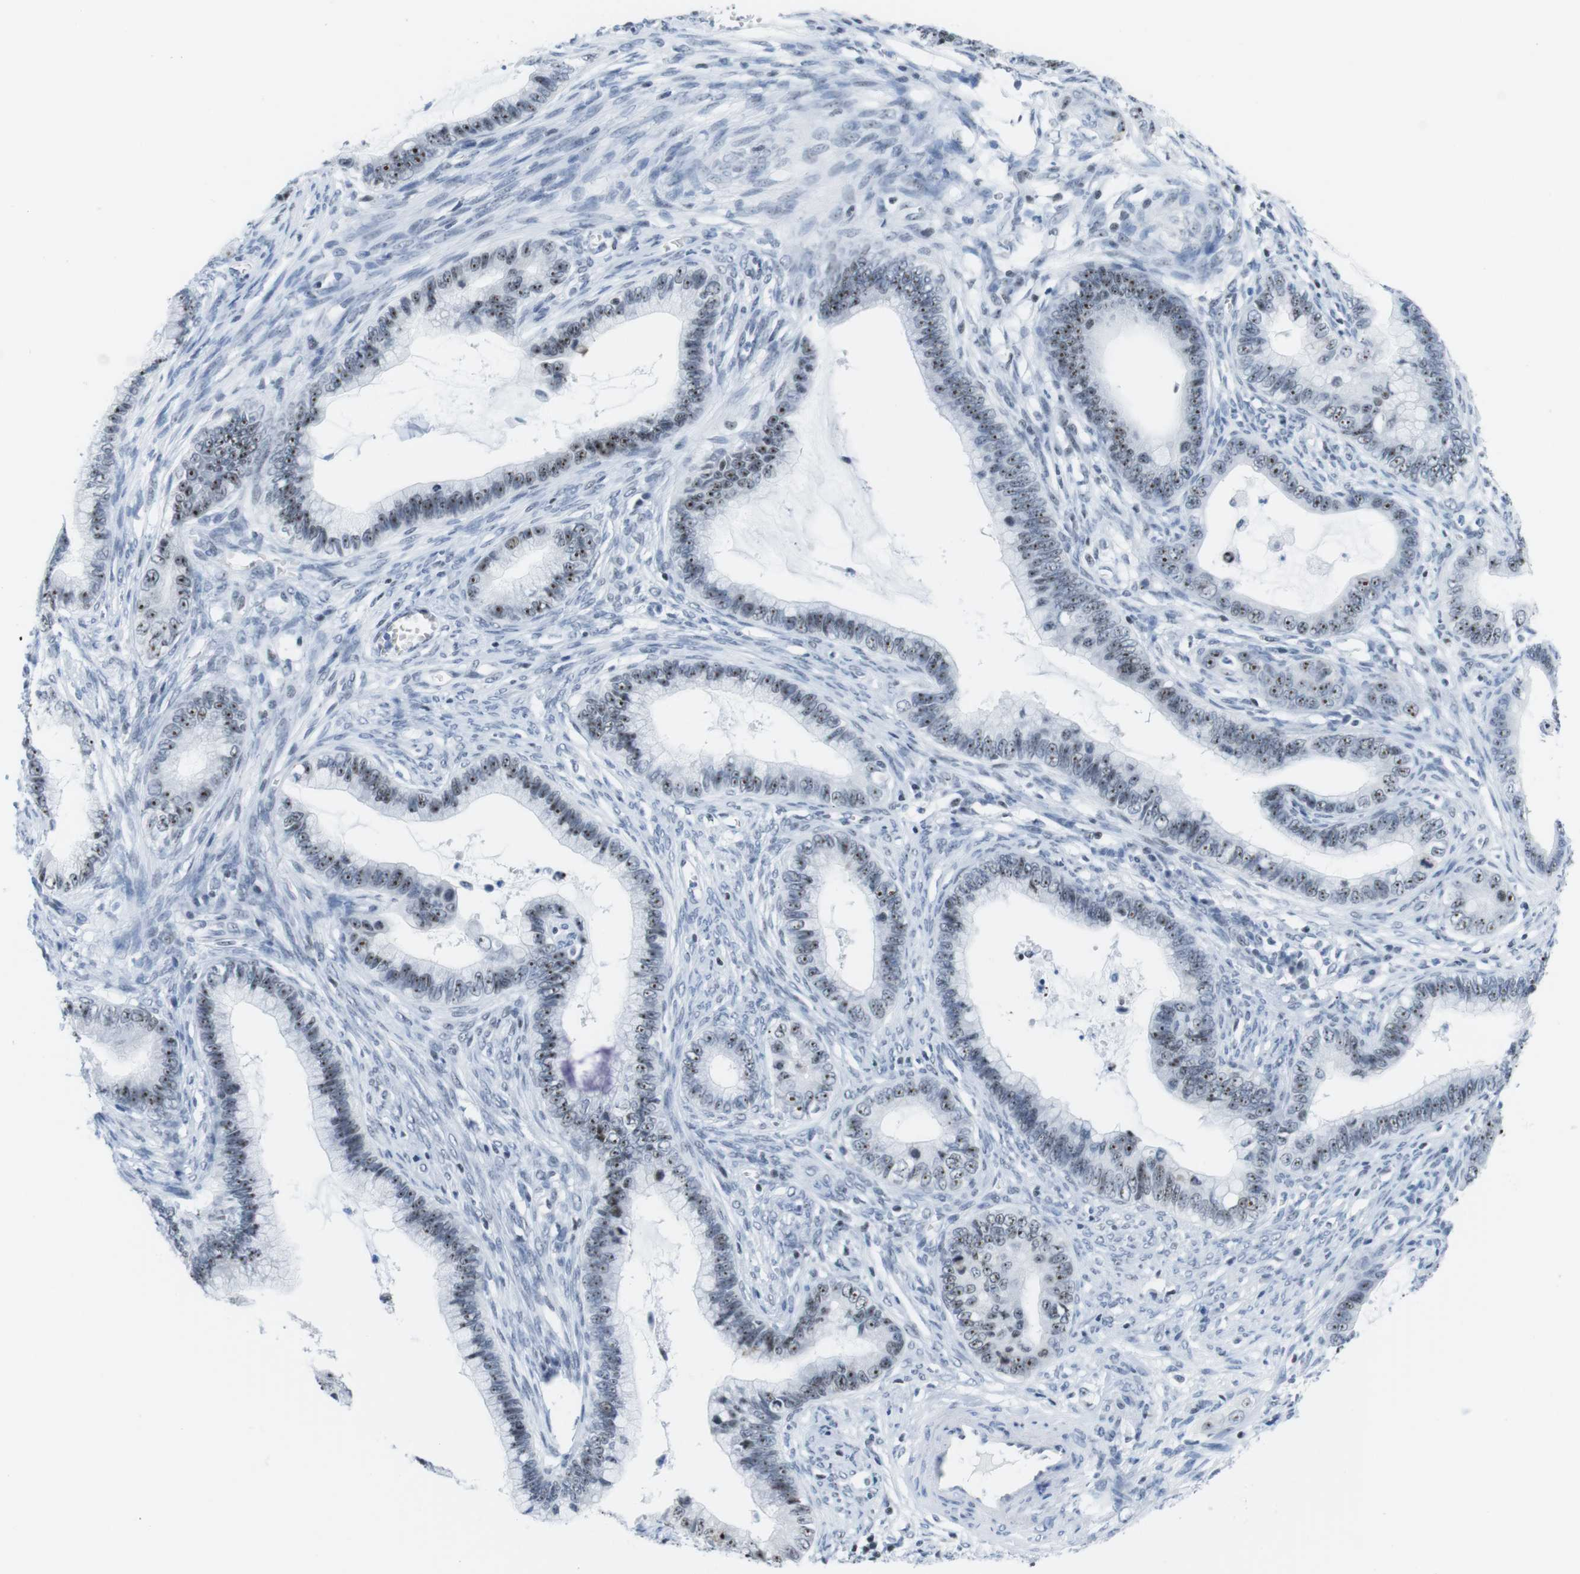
{"staining": {"intensity": "moderate", "quantity": ">75%", "location": "nuclear"}, "tissue": "cervical cancer", "cell_type": "Tumor cells", "image_type": "cancer", "snomed": [{"axis": "morphology", "description": "Adenocarcinoma, NOS"}, {"axis": "topography", "description": "Cervix"}], "caption": "Protein positivity by immunohistochemistry (IHC) displays moderate nuclear expression in approximately >75% of tumor cells in adenocarcinoma (cervical).", "gene": "NIFK", "patient": {"sex": "female", "age": 44}}